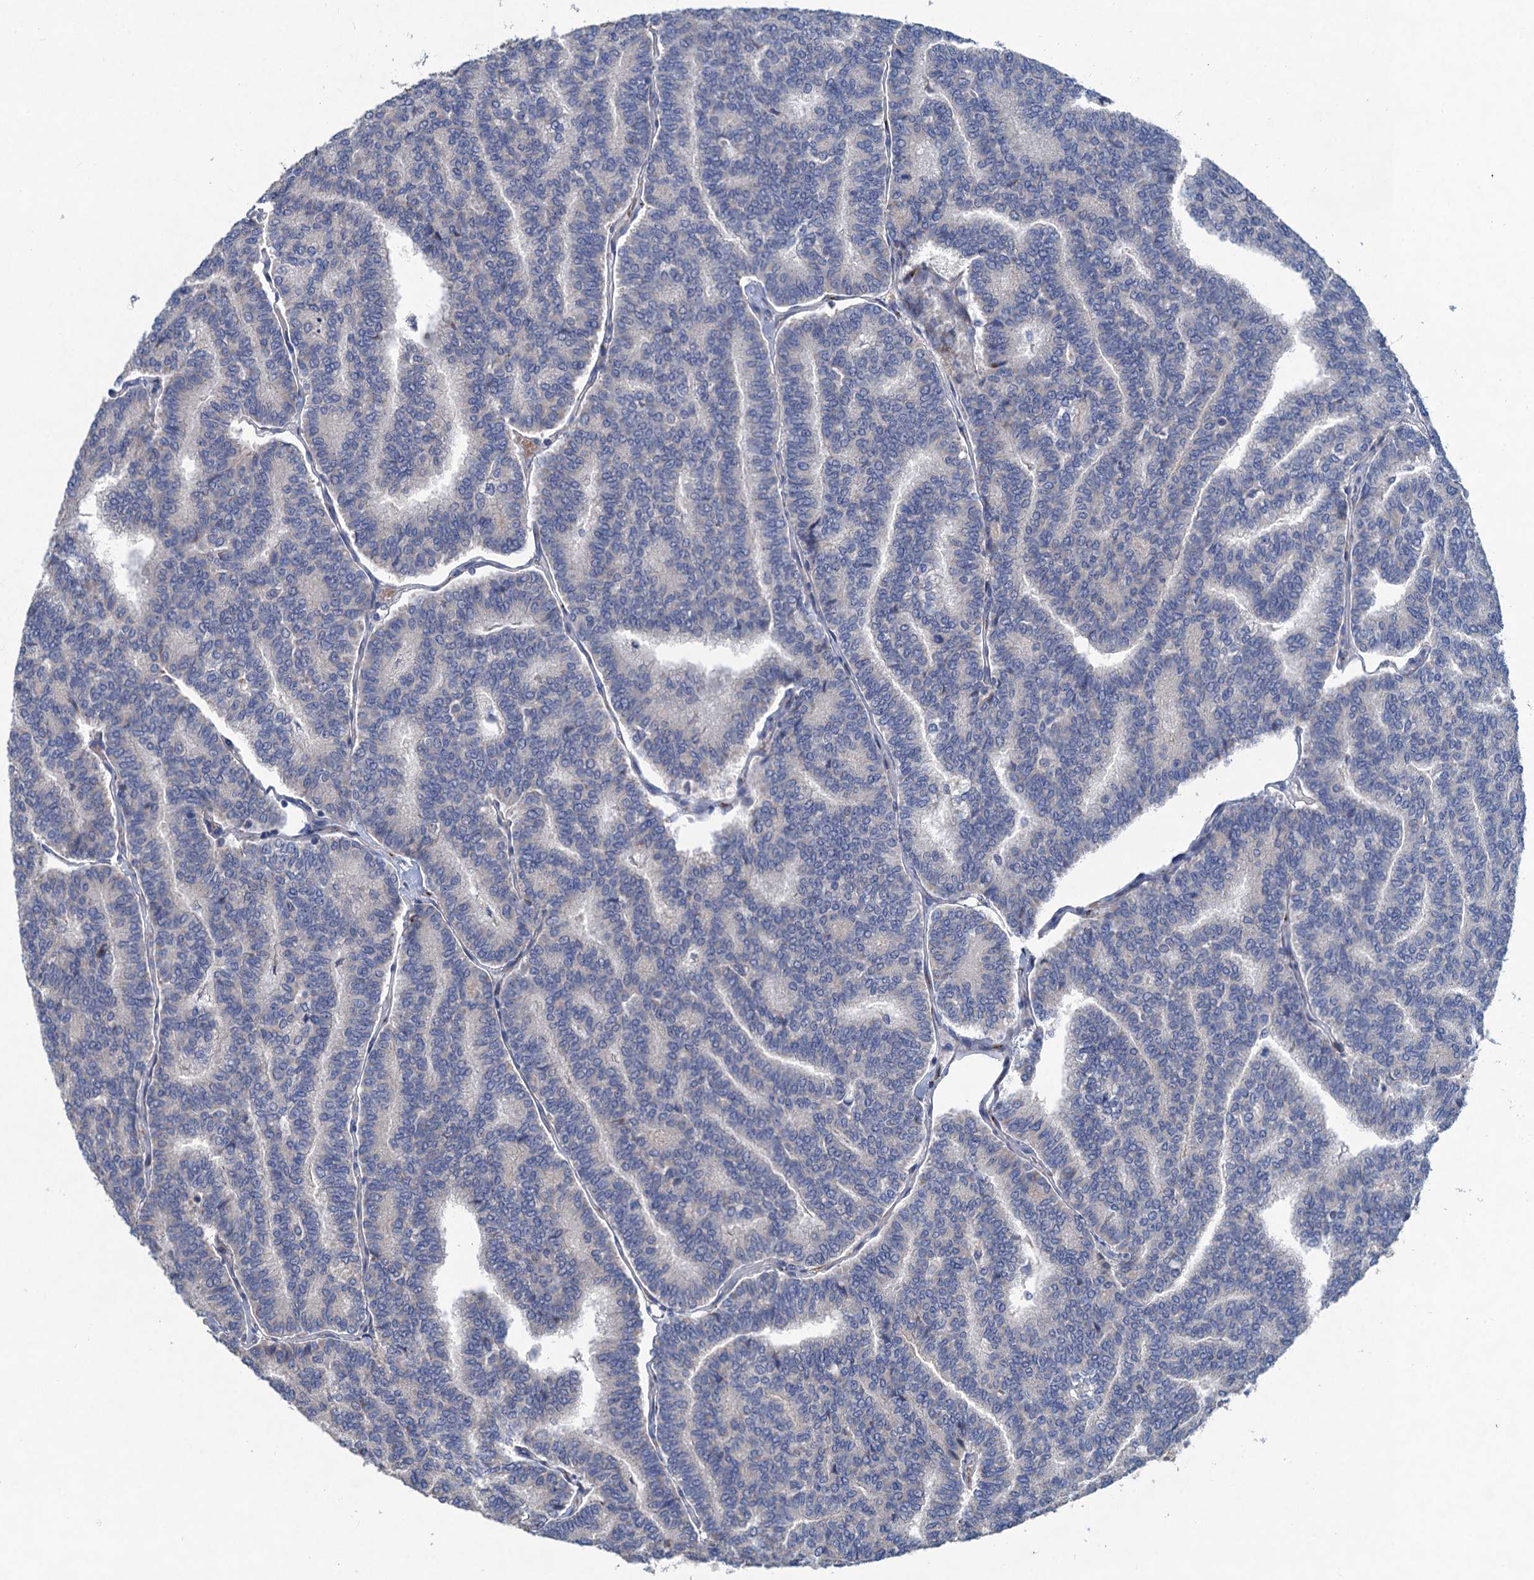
{"staining": {"intensity": "negative", "quantity": "none", "location": "none"}, "tissue": "thyroid cancer", "cell_type": "Tumor cells", "image_type": "cancer", "snomed": [{"axis": "morphology", "description": "Papillary adenocarcinoma, NOS"}, {"axis": "topography", "description": "Thyroid gland"}], "caption": "Thyroid papillary adenocarcinoma stained for a protein using IHC shows no positivity tumor cells.", "gene": "TRAF7", "patient": {"sex": "female", "age": 35}}